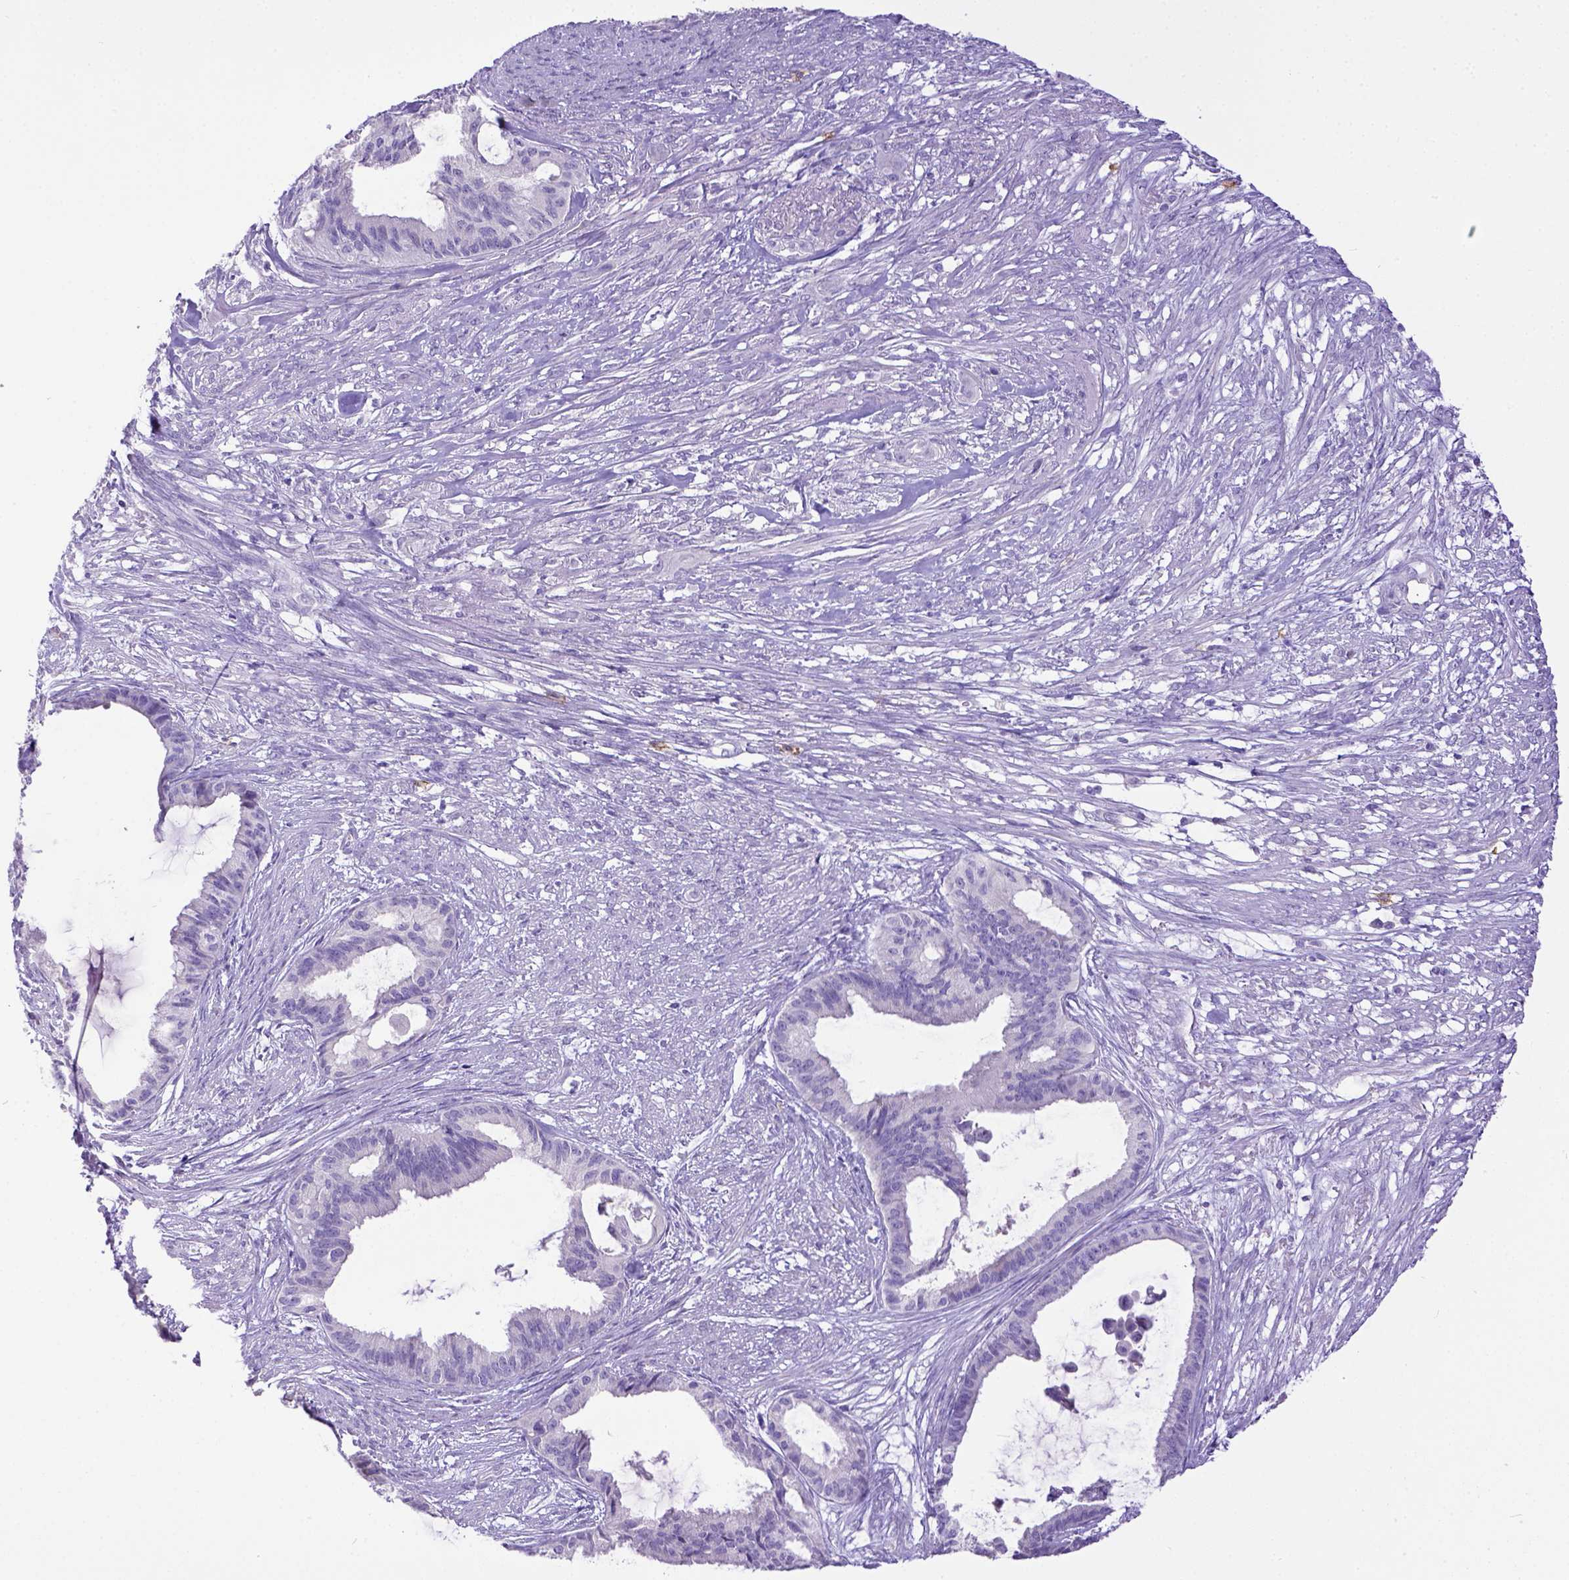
{"staining": {"intensity": "negative", "quantity": "none", "location": "none"}, "tissue": "endometrial cancer", "cell_type": "Tumor cells", "image_type": "cancer", "snomed": [{"axis": "morphology", "description": "Adenocarcinoma, NOS"}, {"axis": "topography", "description": "Endometrium"}], "caption": "This is an immunohistochemistry photomicrograph of adenocarcinoma (endometrial). There is no staining in tumor cells.", "gene": "KIT", "patient": {"sex": "female", "age": 86}}